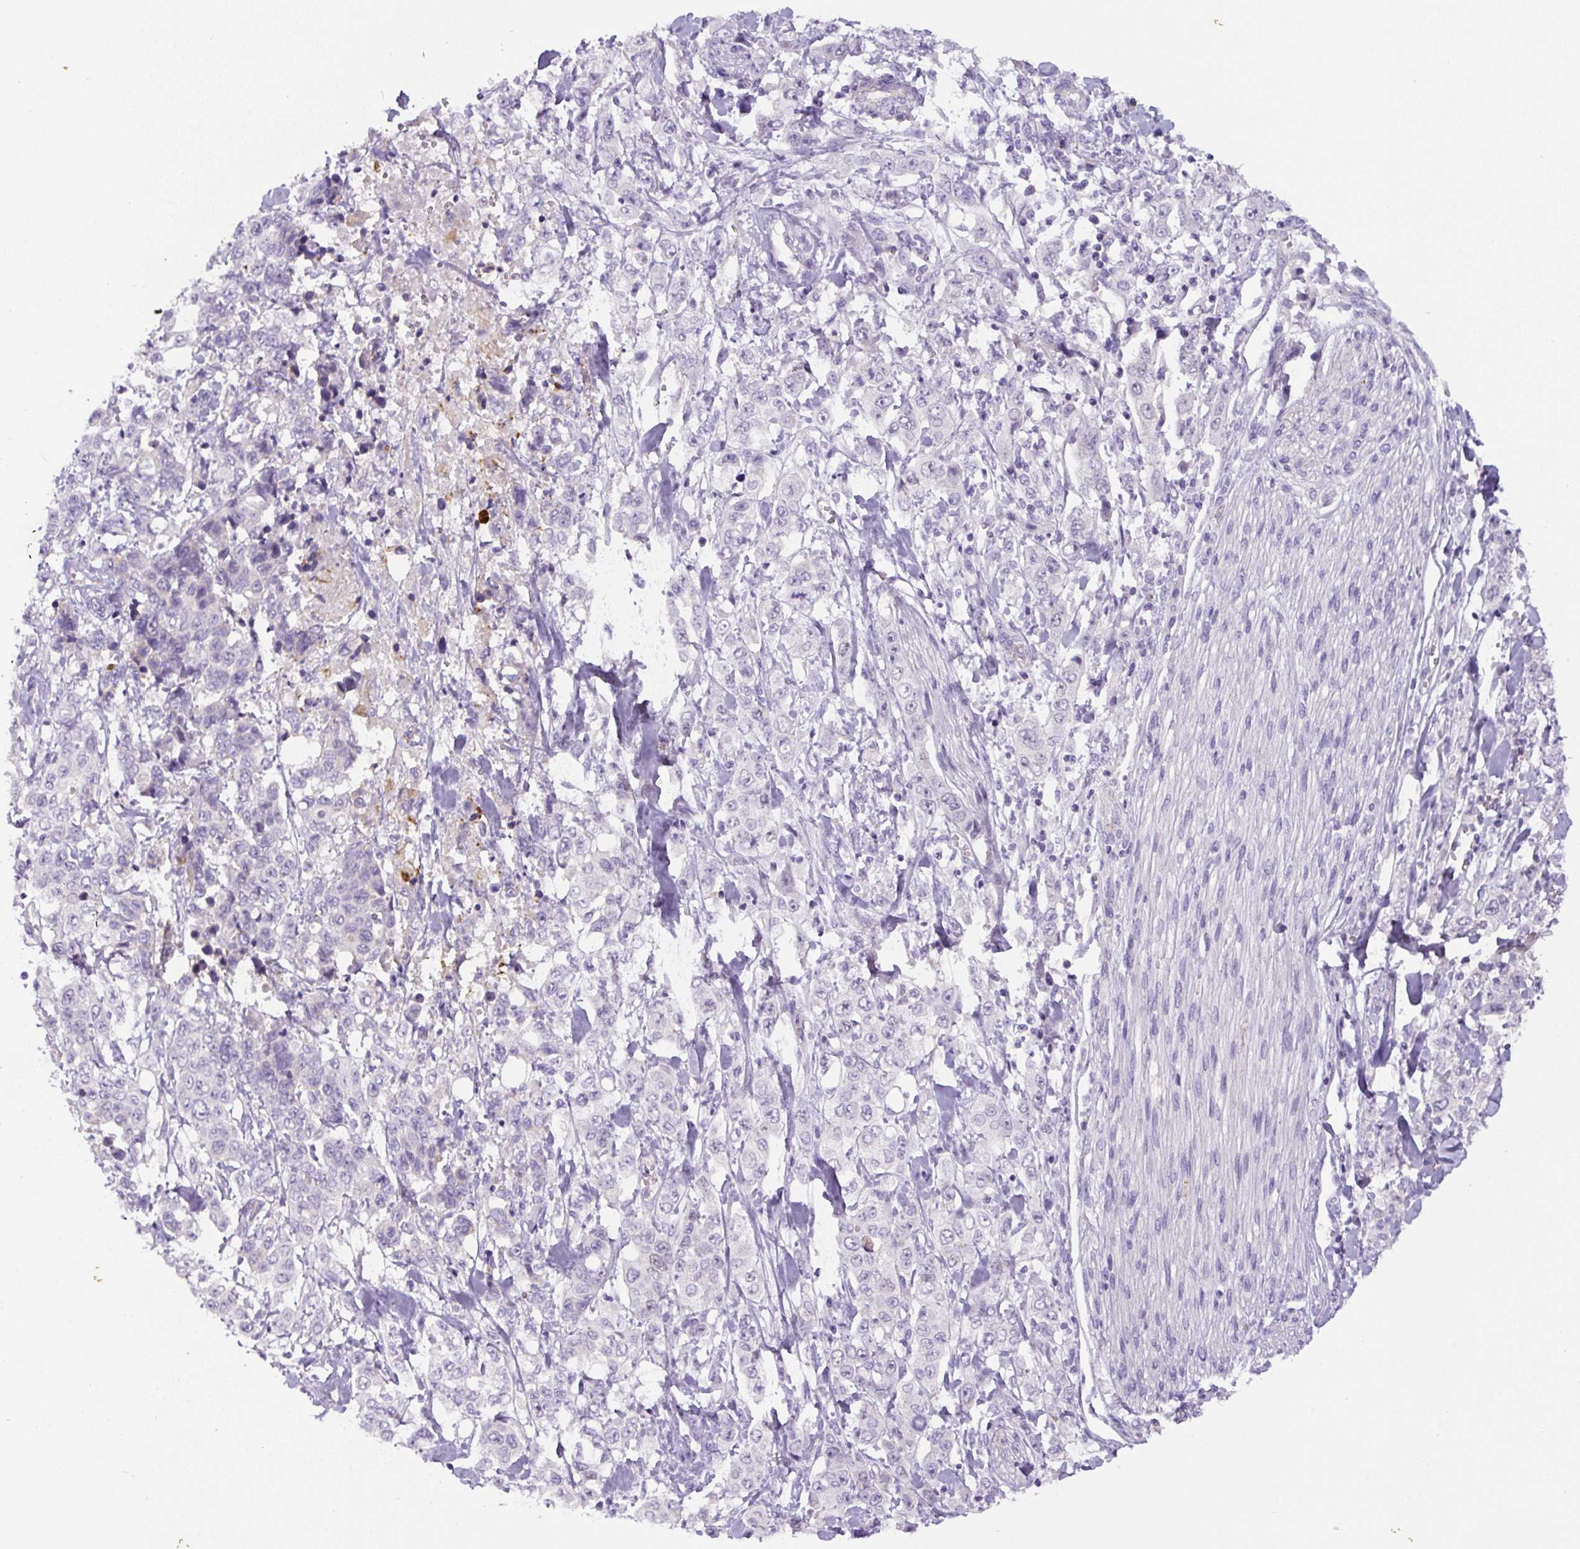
{"staining": {"intensity": "negative", "quantity": "none", "location": "none"}, "tissue": "stomach cancer", "cell_type": "Tumor cells", "image_type": "cancer", "snomed": [{"axis": "morphology", "description": "Adenocarcinoma, NOS"}, {"axis": "topography", "description": "Stomach, upper"}], "caption": "Immunohistochemistry photomicrograph of neoplastic tissue: stomach adenocarcinoma stained with DAB (3,3'-diaminobenzidine) displays no significant protein staining in tumor cells.", "gene": "ADAMTS19", "patient": {"sex": "male", "age": 62}}